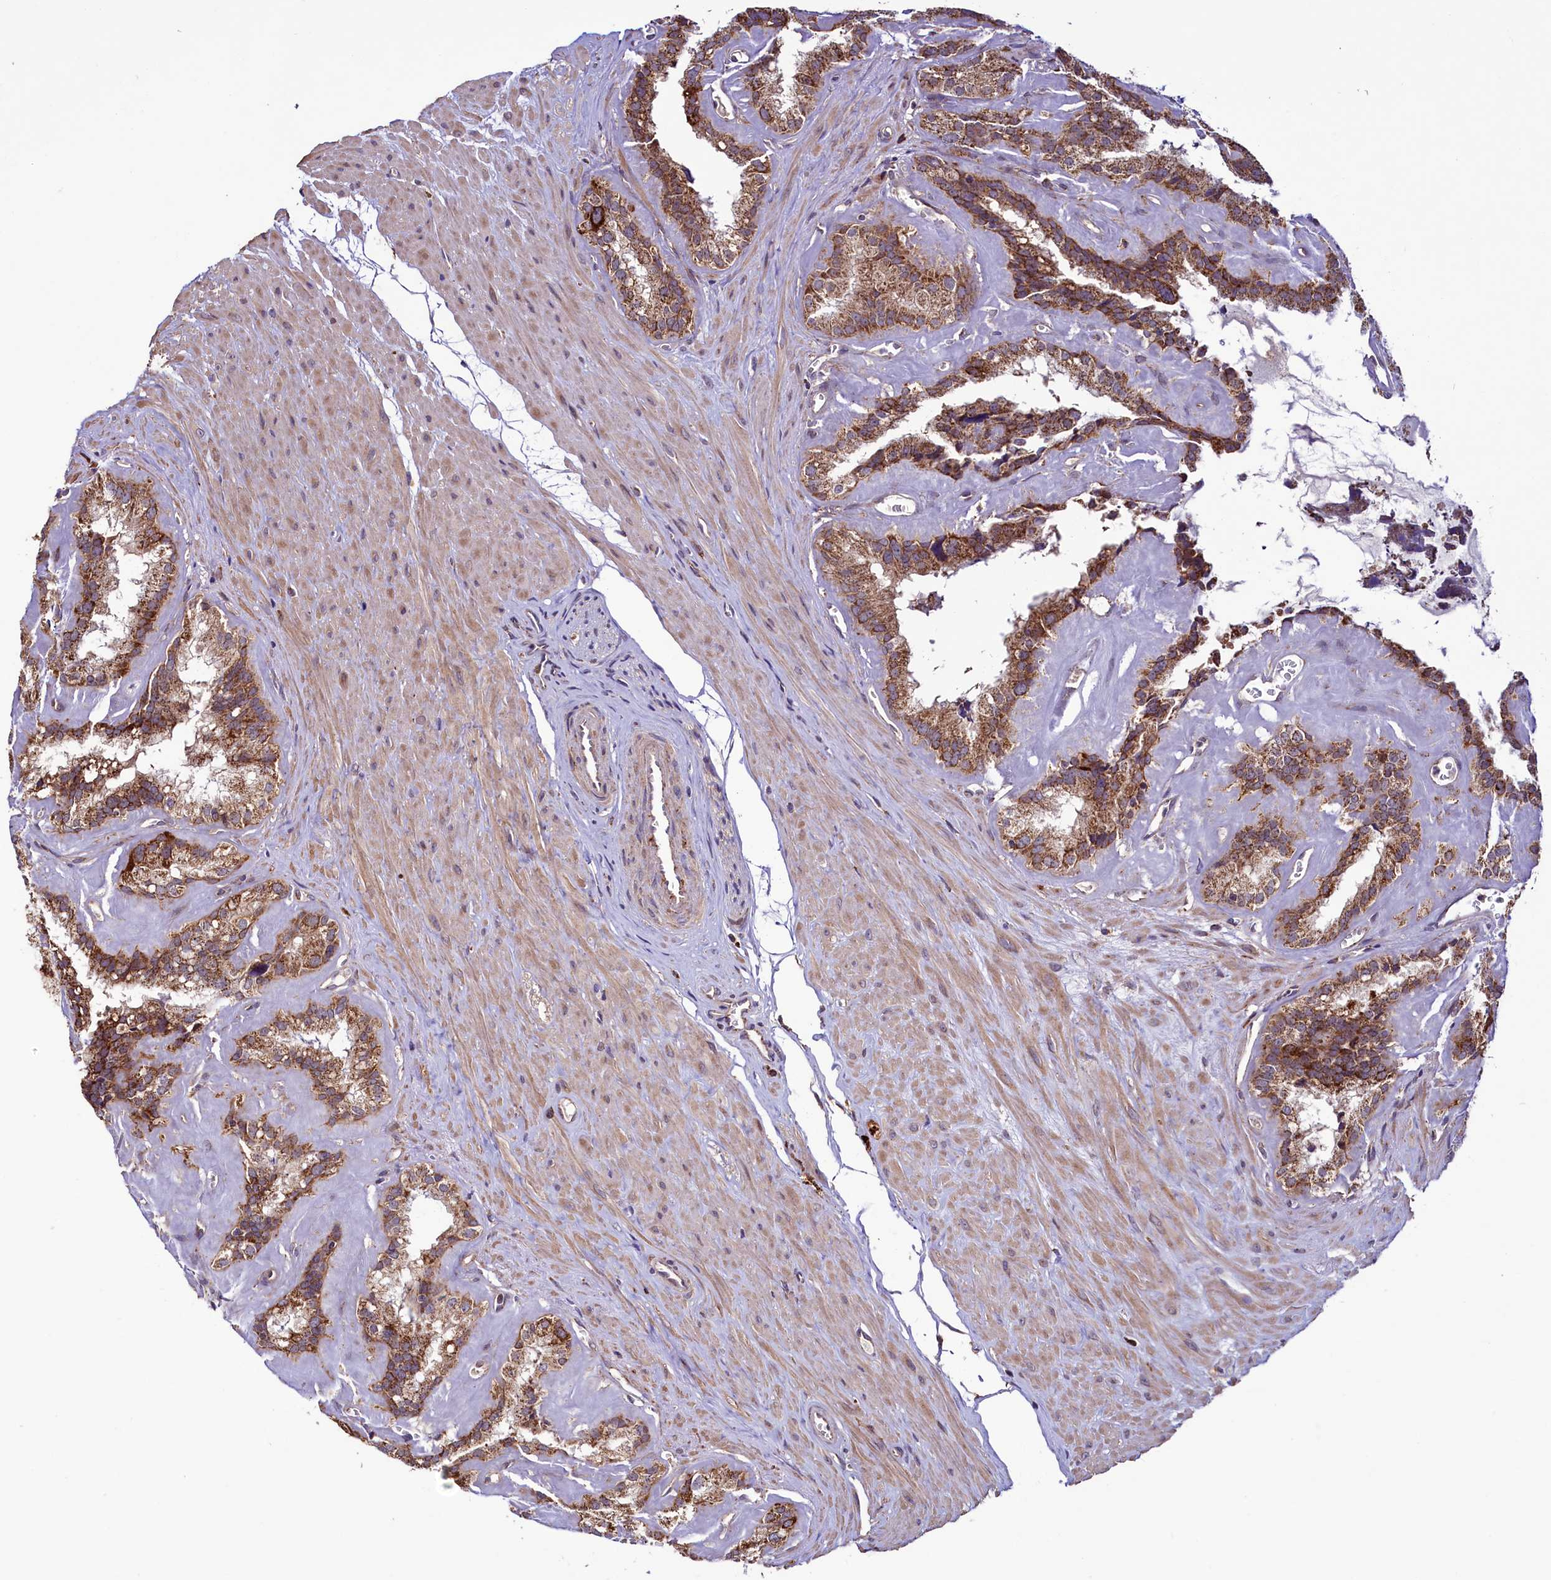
{"staining": {"intensity": "strong", "quantity": ">75%", "location": "cytoplasmic/membranous"}, "tissue": "seminal vesicle", "cell_type": "Glandular cells", "image_type": "normal", "snomed": [{"axis": "morphology", "description": "Normal tissue, NOS"}, {"axis": "topography", "description": "Prostate"}, {"axis": "topography", "description": "Seminal veicle"}], "caption": "An image of human seminal vesicle stained for a protein reveals strong cytoplasmic/membranous brown staining in glandular cells. The staining was performed using DAB, with brown indicating positive protein expression. Nuclei are stained blue with hematoxylin.", "gene": "STARD5", "patient": {"sex": "male", "age": 59}}